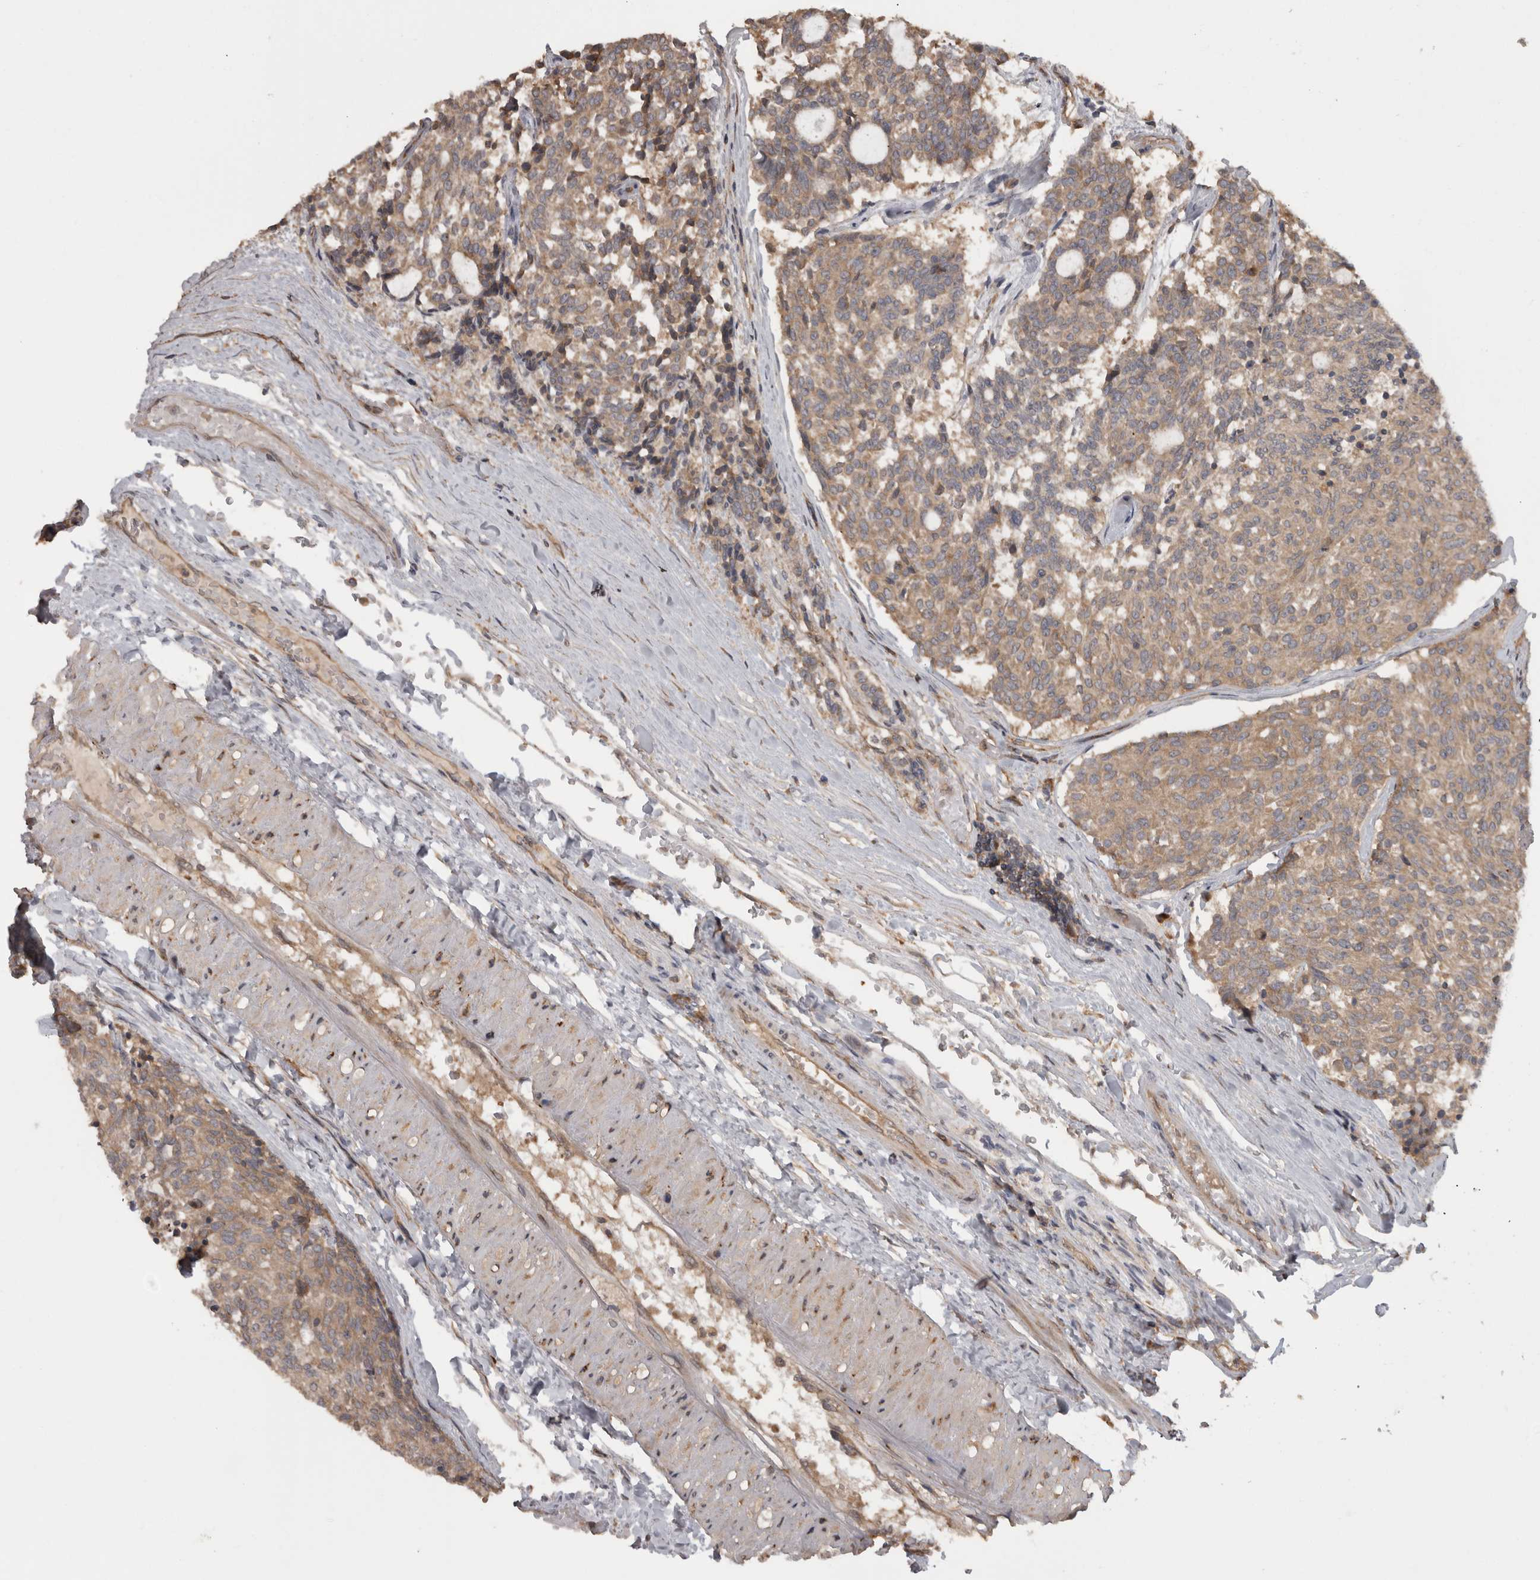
{"staining": {"intensity": "weak", "quantity": ">75%", "location": "cytoplasmic/membranous"}, "tissue": "carcinoid", "cell_type": "Tumor cells", "image_type": "cancer", "snomed": [{"axis": "morphology", "description": "Carcinoid, malignant, NOS"}, {"axis": "topography", "description": "Pancreas"}], "caption": "Human malignant carcinoid stained with a brown dye reveals weak cytoplasmic/membranous positive staining in about >75% of tumor cells.", "gene": "MICU3", "patient": {"sex": "female", "age": 54}}